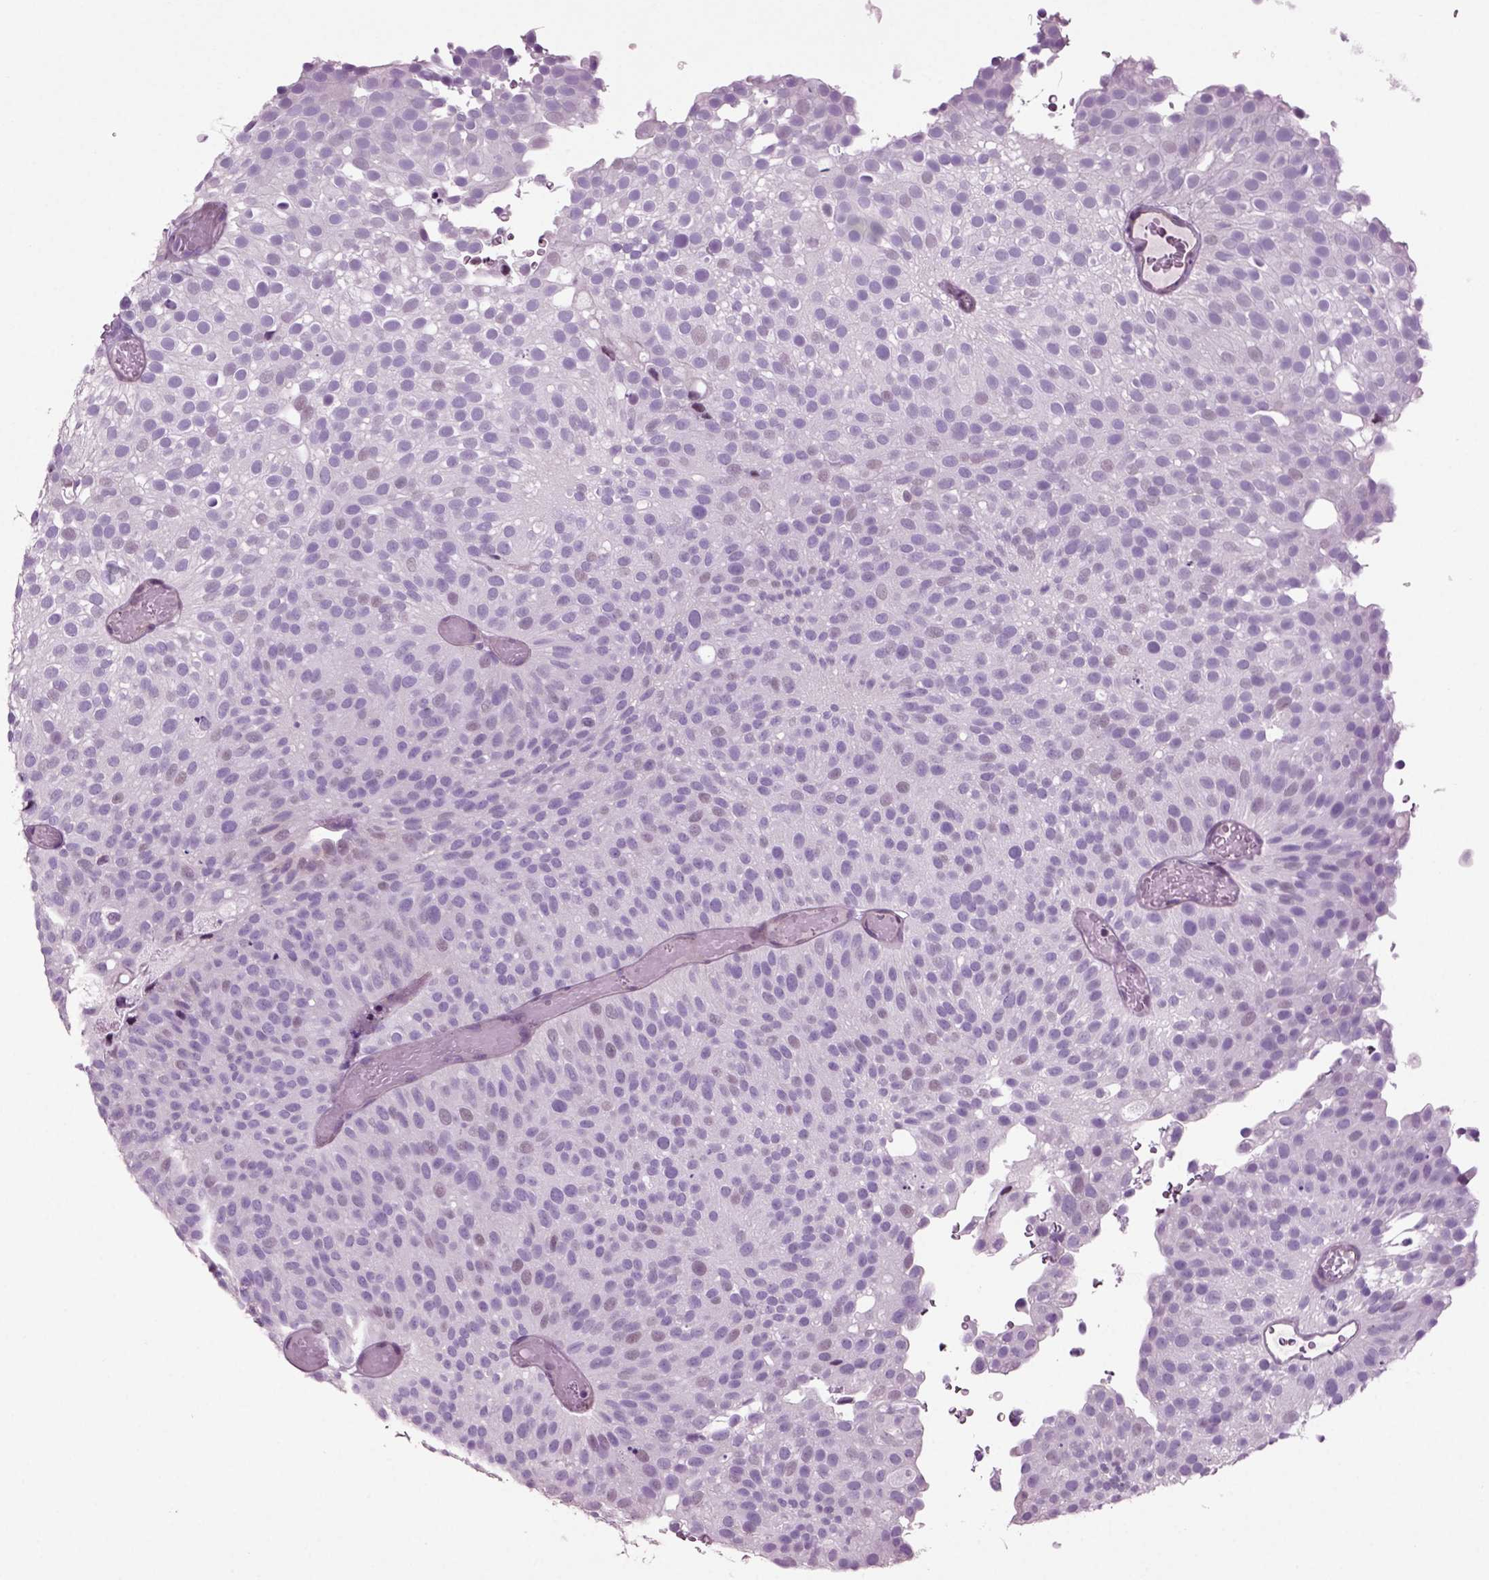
{"staining": {"intensity": "negative", "quantity": "none", "location": "none"}, "tissue": "urothelial cancer", "cell_type": "Tumor cells", "image_type": "cancer", "snomed": [{"axis": "morphology", "description": "Urothelial carcinoma, Low grade"}, {"axis": "topography", "description": "Urinary bladder"}], "caption": "Histopathology image shows no significant protein positivity in tumor cells of low-grade urothelial carcinoma. (Brightfield microscopy of DAB immunohistochemistry (IHC) at high magnification).", "gene": "ARID3A", "patient": {"sex": "male", "age": 78}}